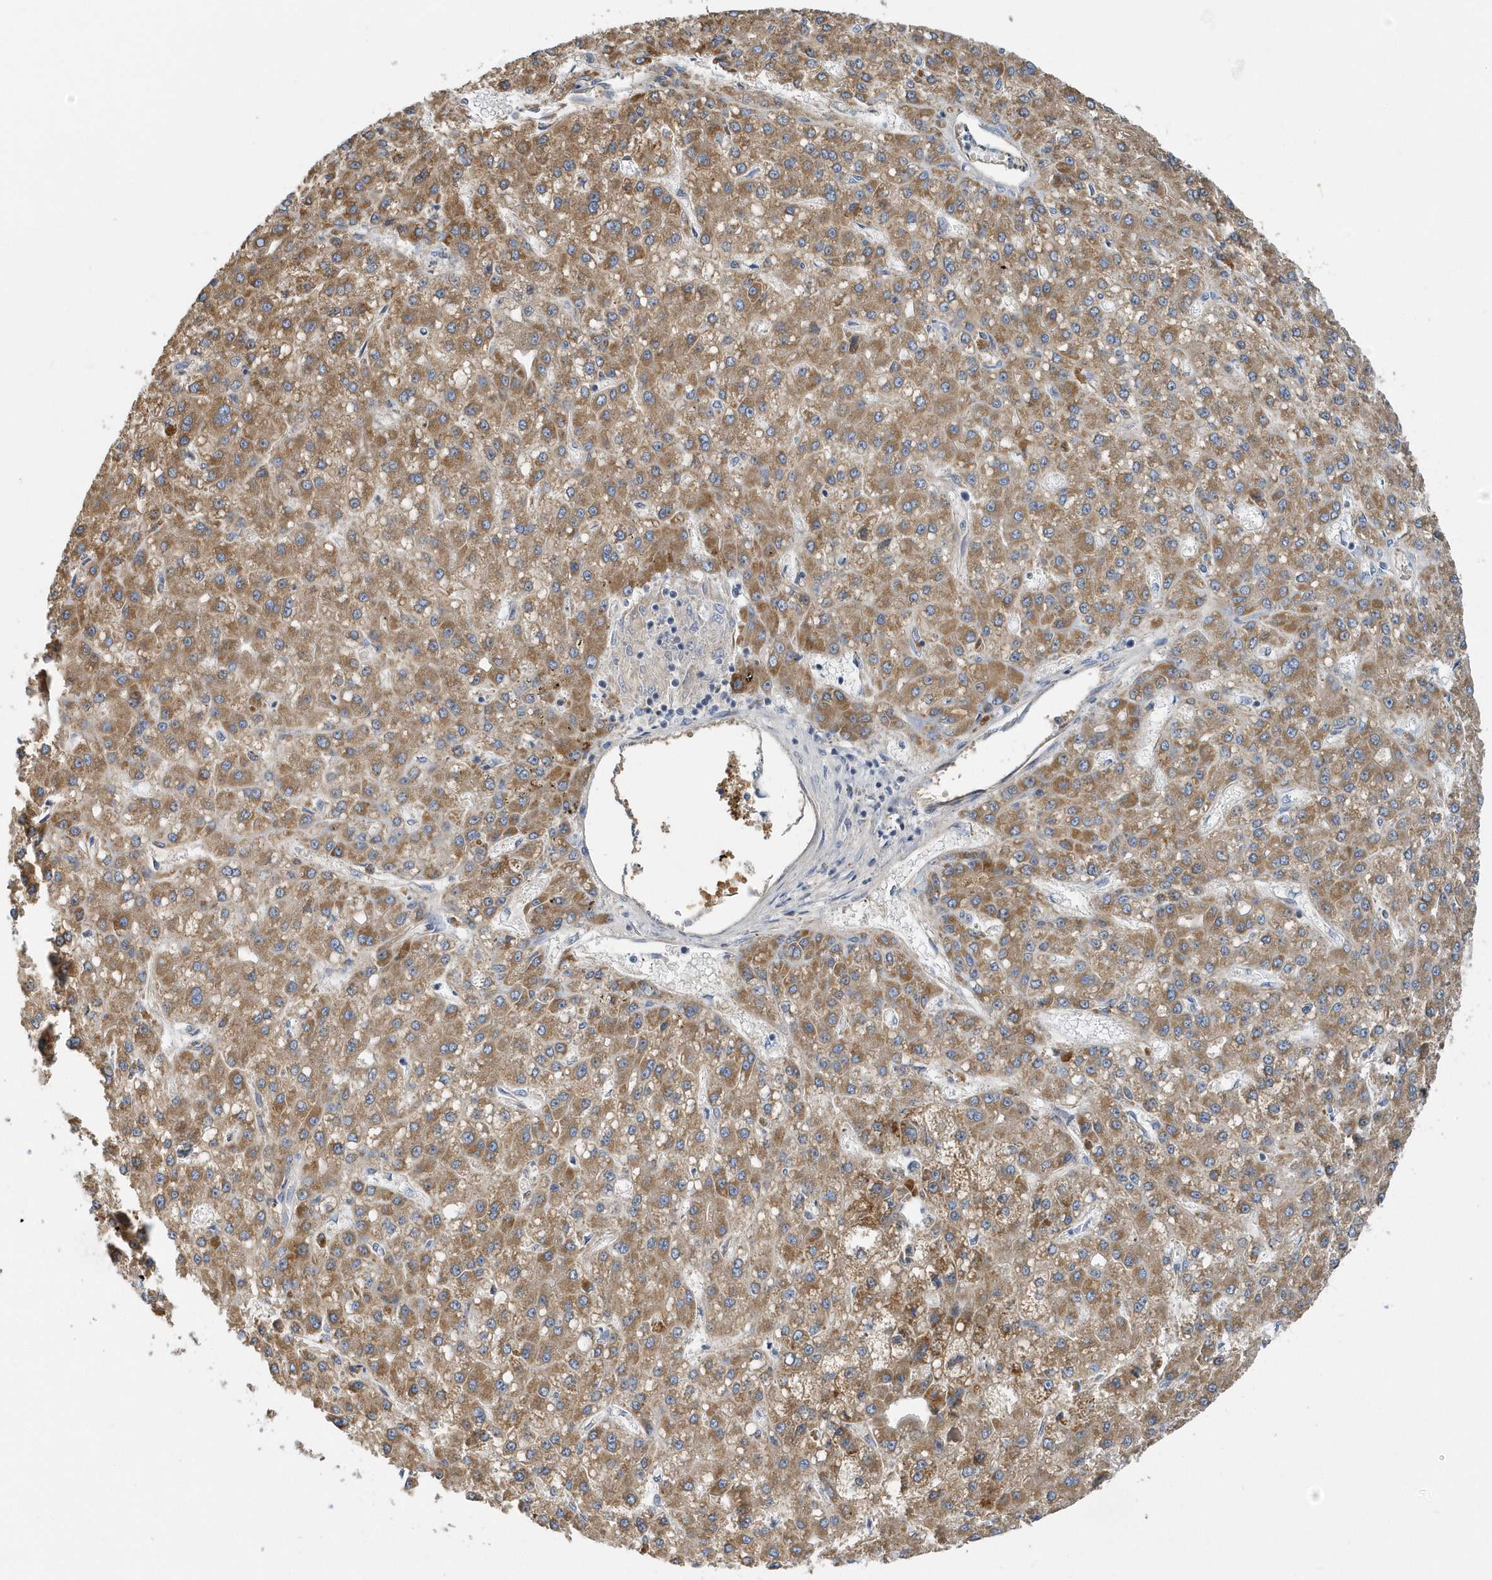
{"staining": {"intensity": "moderate", "quantity": ">75%", "location": "cytoplasmic/membranous"}, "tissue": "liver cancer", "cell_type": "Tumor cells", "image_type": "cancer", "snomed": [{"axis": "morphology", "description": "Carcinoma, Hepatocellular, NOS"}, {"axis": "topography", "description": "Liver"}], "caption": "Protein analysis of hepatocellular carcinoma (liver) tissue displays moderate cytoplasmic/membranous expression in about >75% of tumor cells.", "gene": "VWA5B2", "patient": {"sex": "male", "age": 67}}